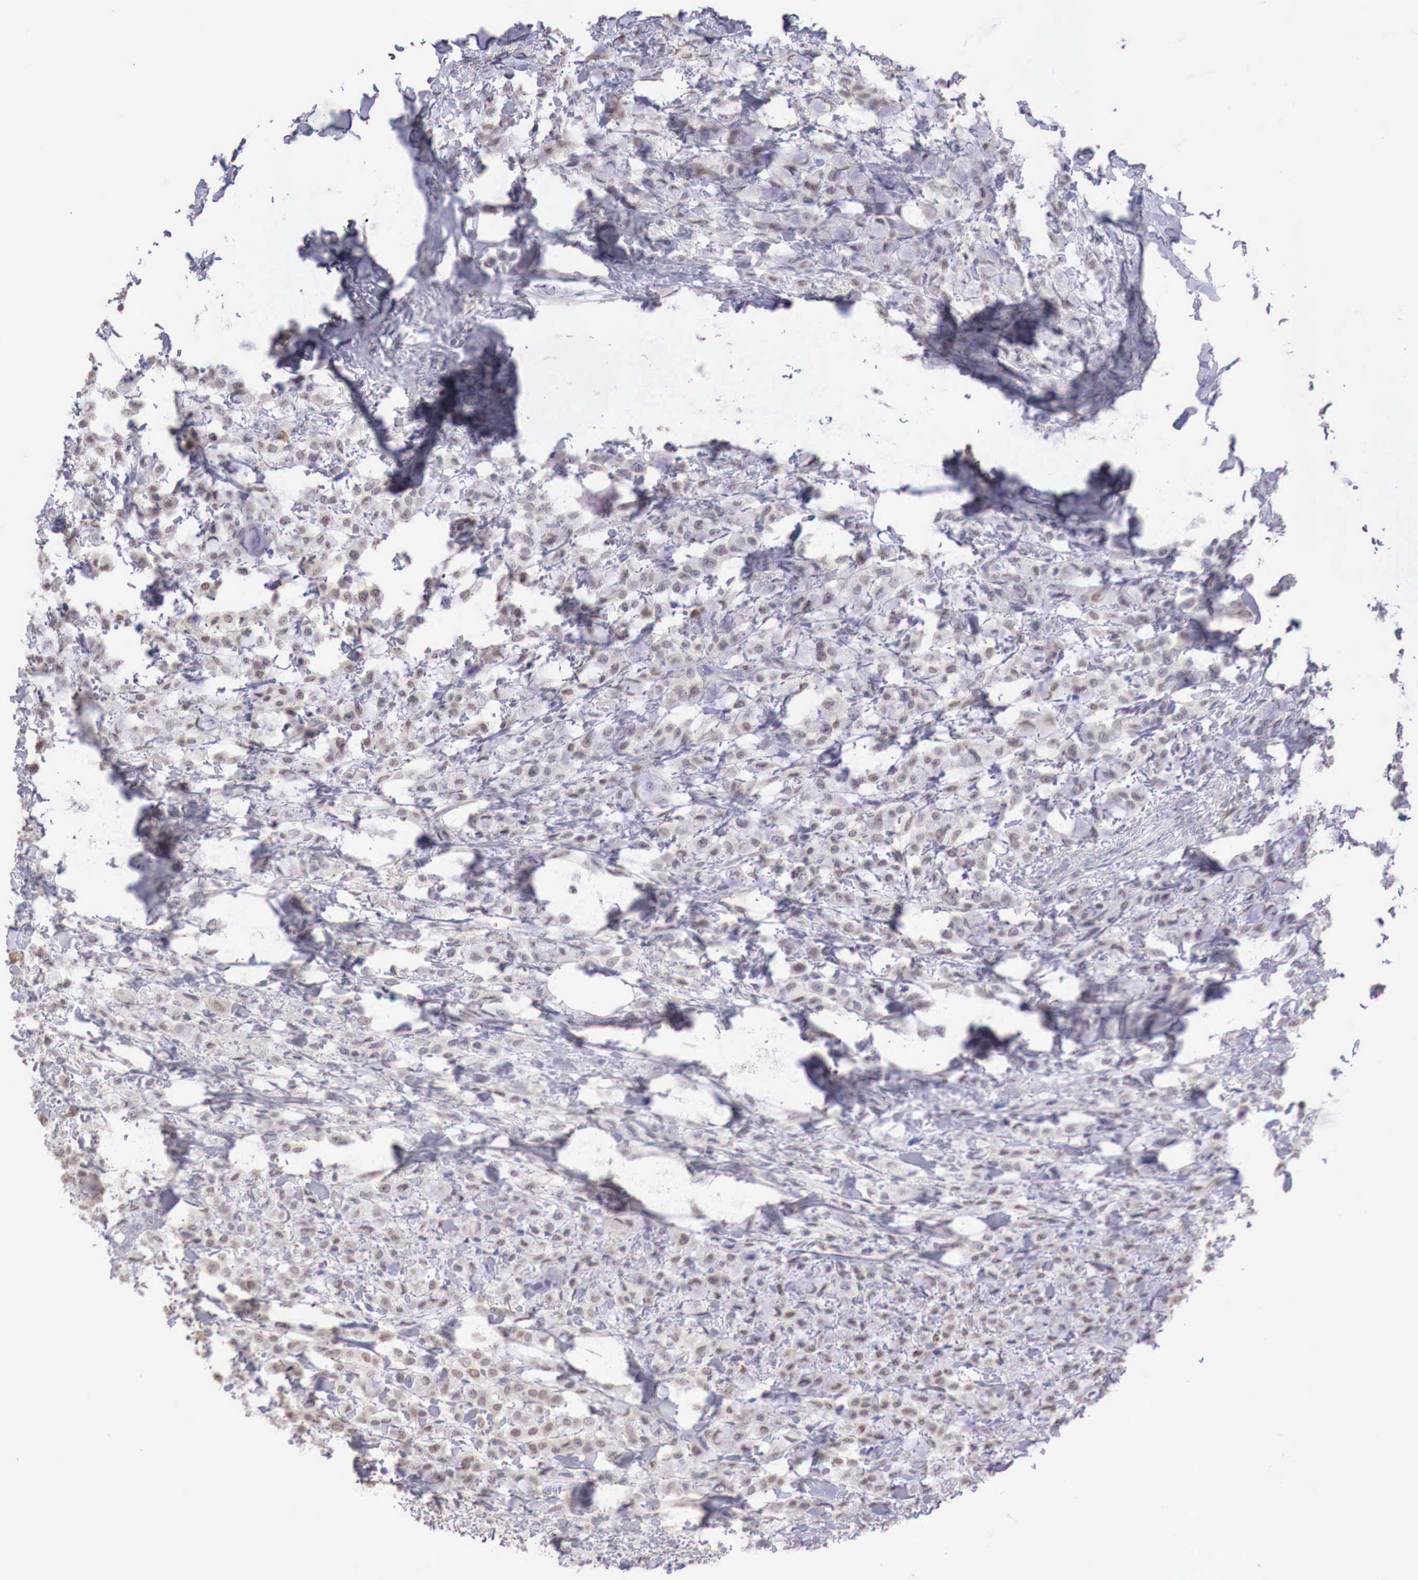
{"staining": {"intensity": "weak", "quantity": "25%-75%", "location": "nuclear"}, "tissue": "breast cancer", "cell_type": "Tumor cells", "image_type": "cancer", "snomed": [{"axis": "morphology", "description": "Lobular carcinoma"}, {"axis": "topography", "description": "Breast"}], "caption": "High-power microscopy captured an immunohistochemistry (IHC) photomicrograph of breast cancer (lobular carcinoma), revealing weak nuclear expression in approximately 25%-75% of tumor cells.", "gene": "XPNPEP2", "patient": {"sex": "female", "age": 85}}